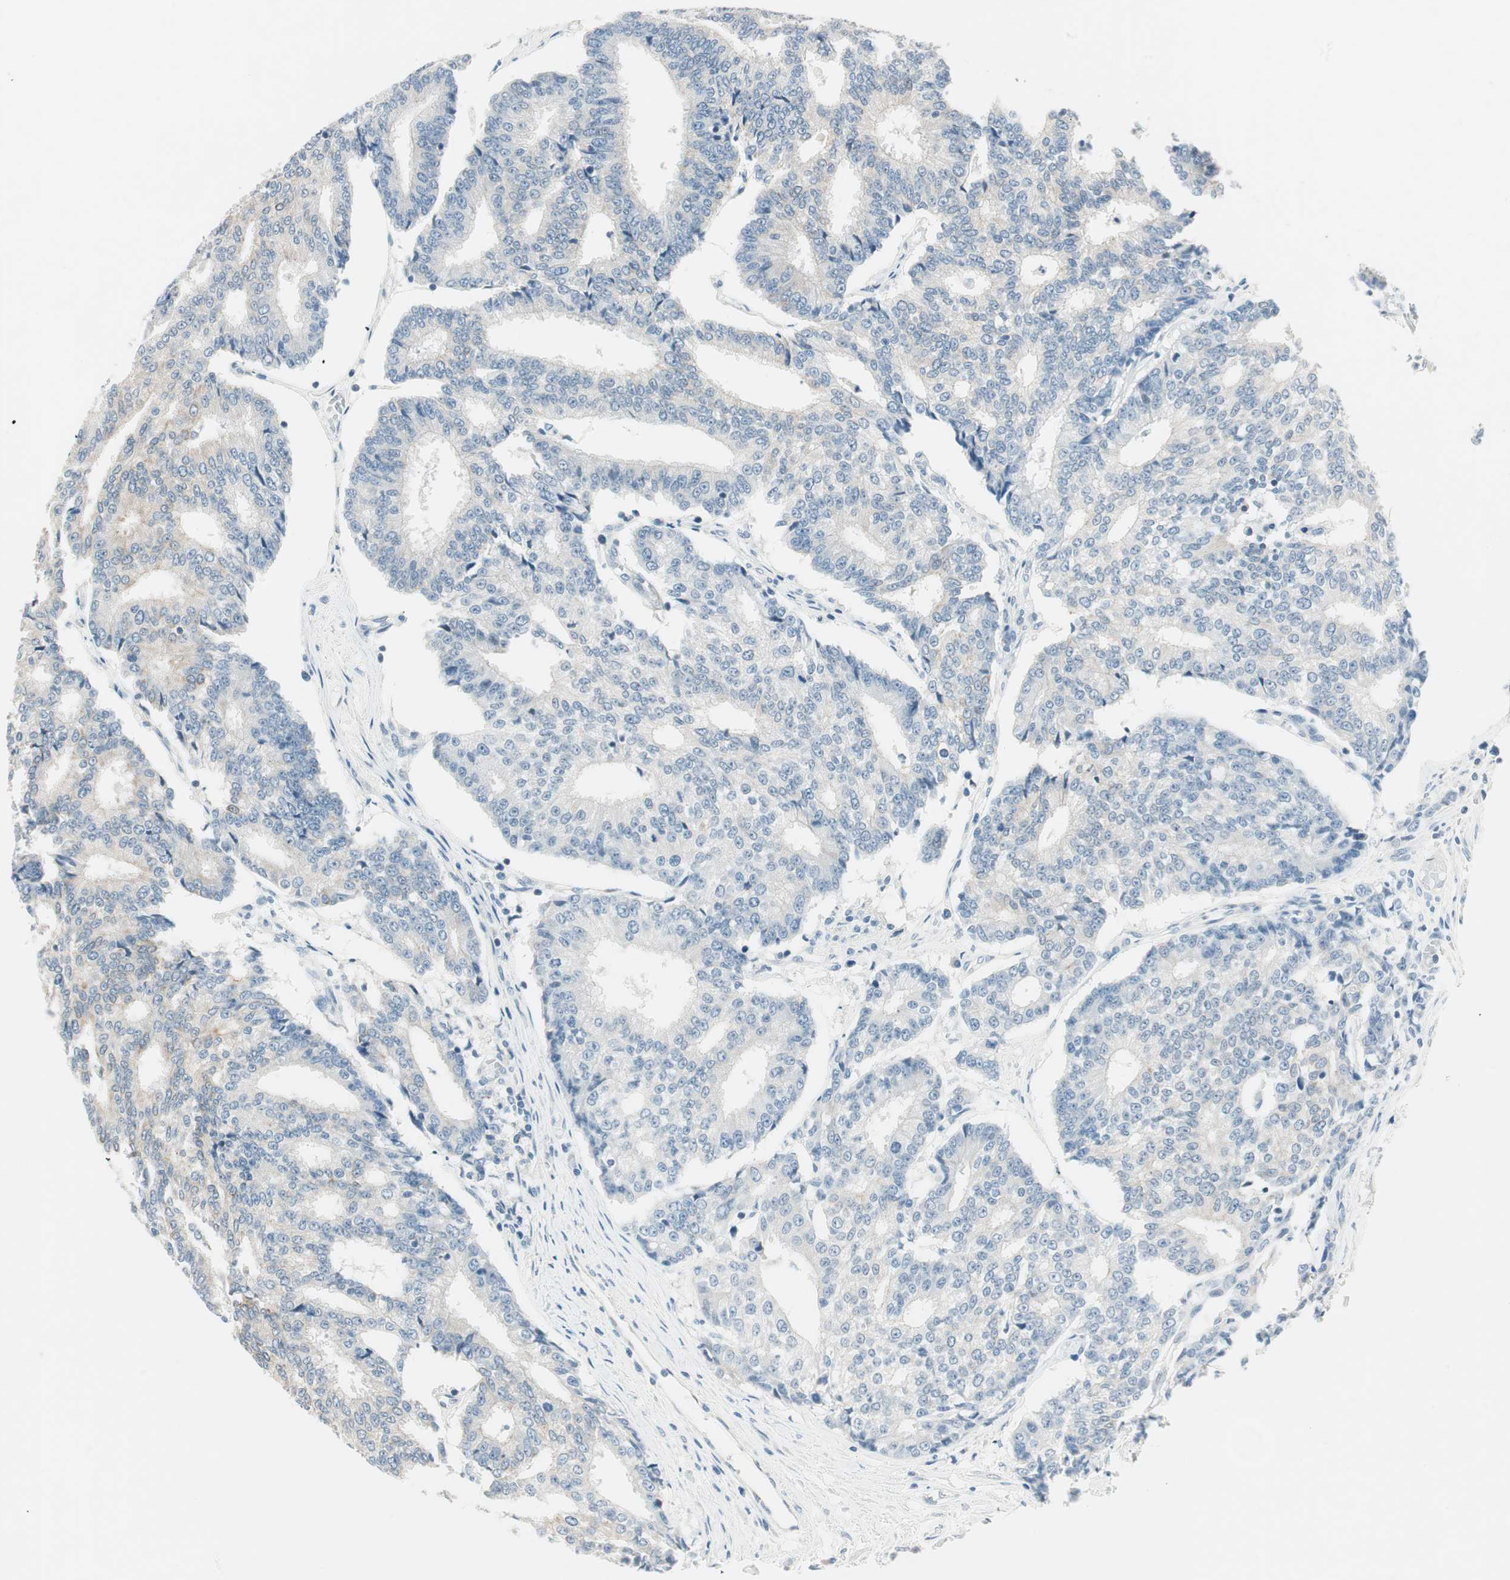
{"staining": {"intensity": "negative", "quantity": "none", "location": "none"}, "tissue": "prostate cancer", "cell_type": "Tumor cells", "image_type": "cancer", "snomed": [{"axis": "morphology", "description": "Adenocarcinoma, High grade"}, {"axis": "topography", "description": "Prostate"}], "caption": "Human high-grade adenocarcinoma (prostate) stained for a protein using immunohistochemistry displays no positivity in tumor cells.", "gene": "GNAO1", "patient": {"sex": "male", "age": 55}}